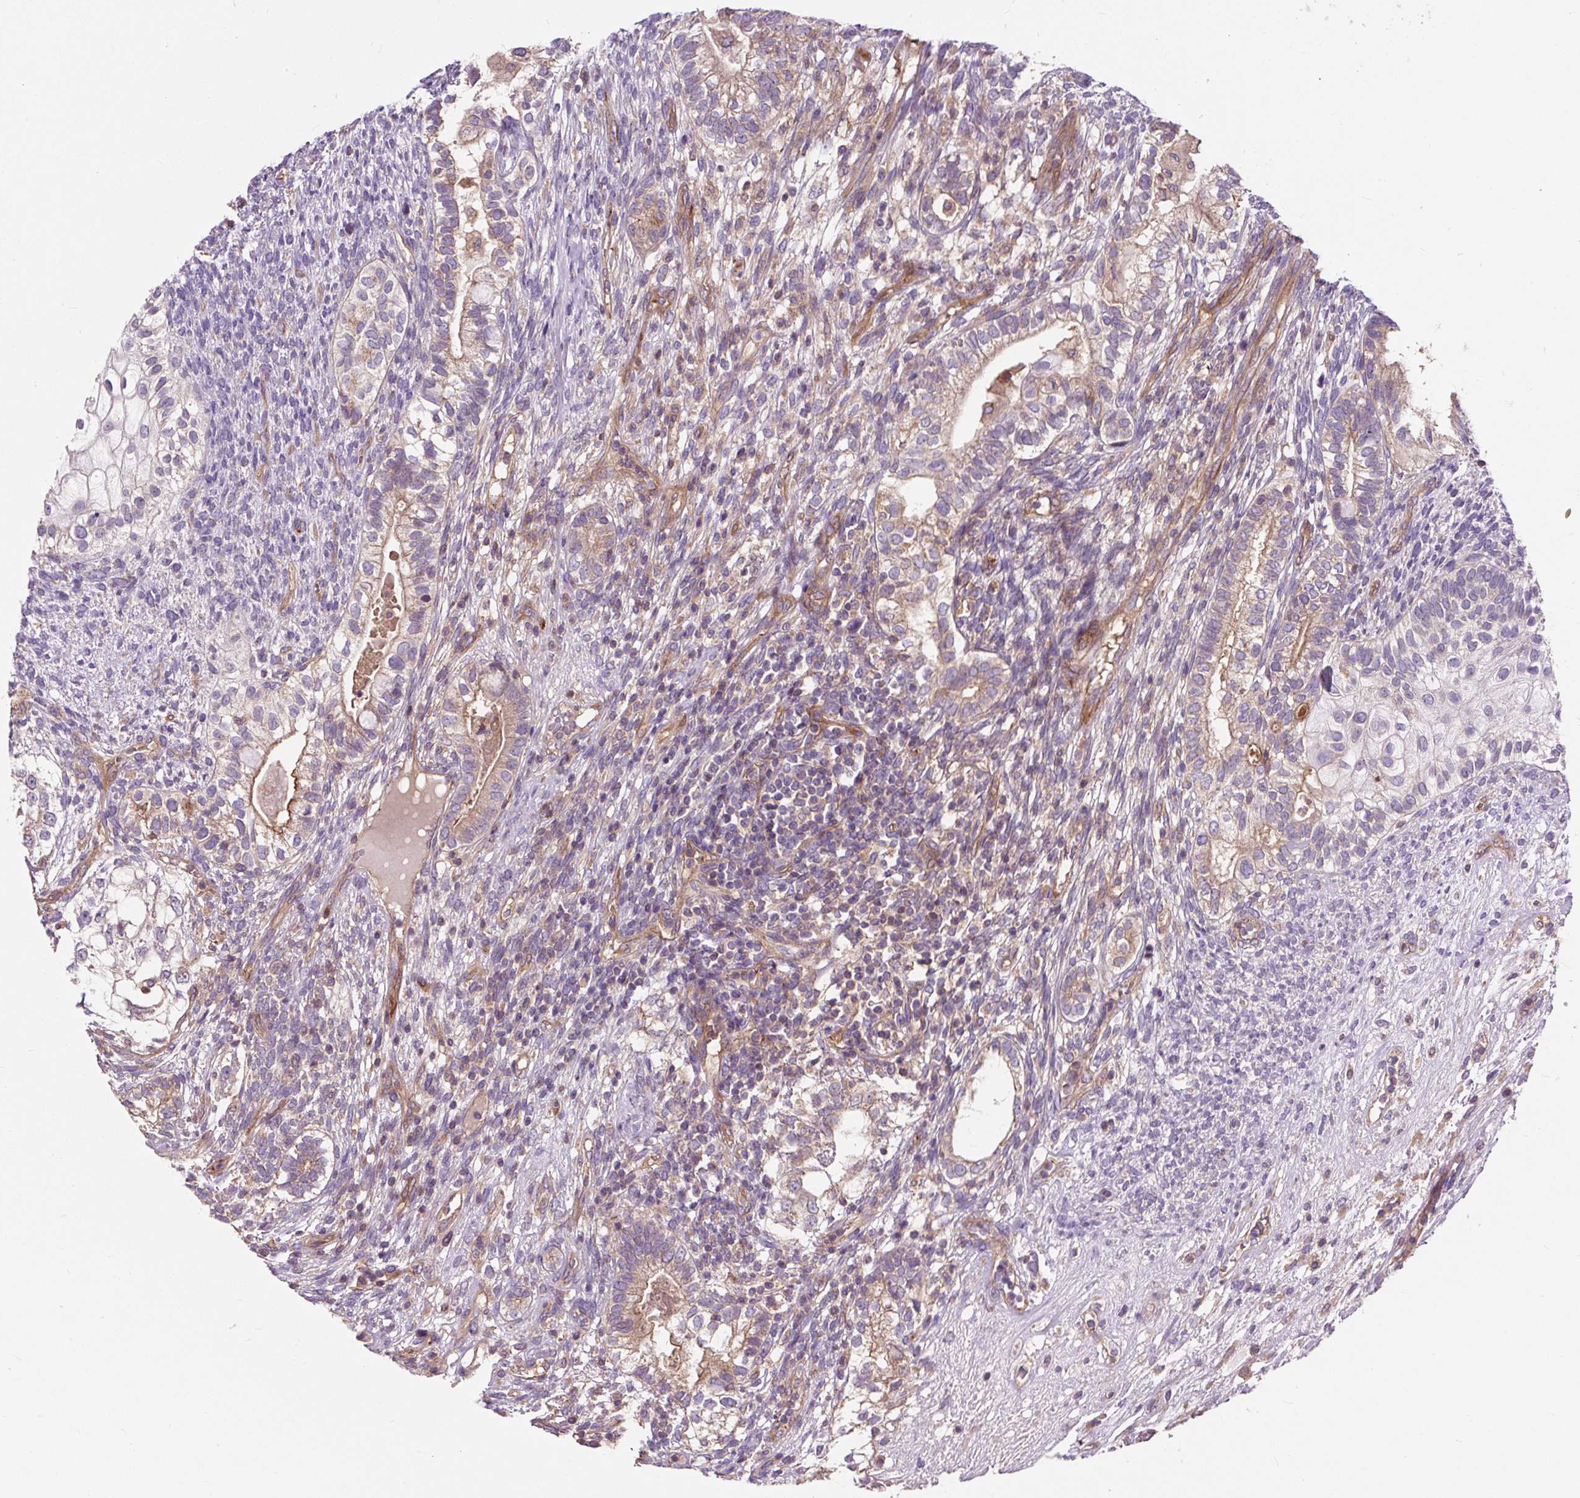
{"staining": {"intensity": "weak", "quantity": "25%-75%", "location": "cytoplasmic/membranous"}, "tissue": "testis cancer", "cell_type": "Tumor cells", "image_type": "cancer", "snomed": [{"axis": "morphology", "description": "Seminoma, NOS"}, {"axis": "morphology", "description": "Carcinoma, Embryonal, NOS"}, {"axis": "topography", "description": "Testis"}], "caption": "The immunohistochemical stain shows weak cytoplasmic/membranous staining in tumor cells of testis embryonal carcinoma tissue. The protein of interest is stained brown, and the nuclei are stained in blue (DAB IHC with brightfield microscopy, high magnification).", "gene": "PCDHGB3", "patient": {"sex": "male", "age": 41}}